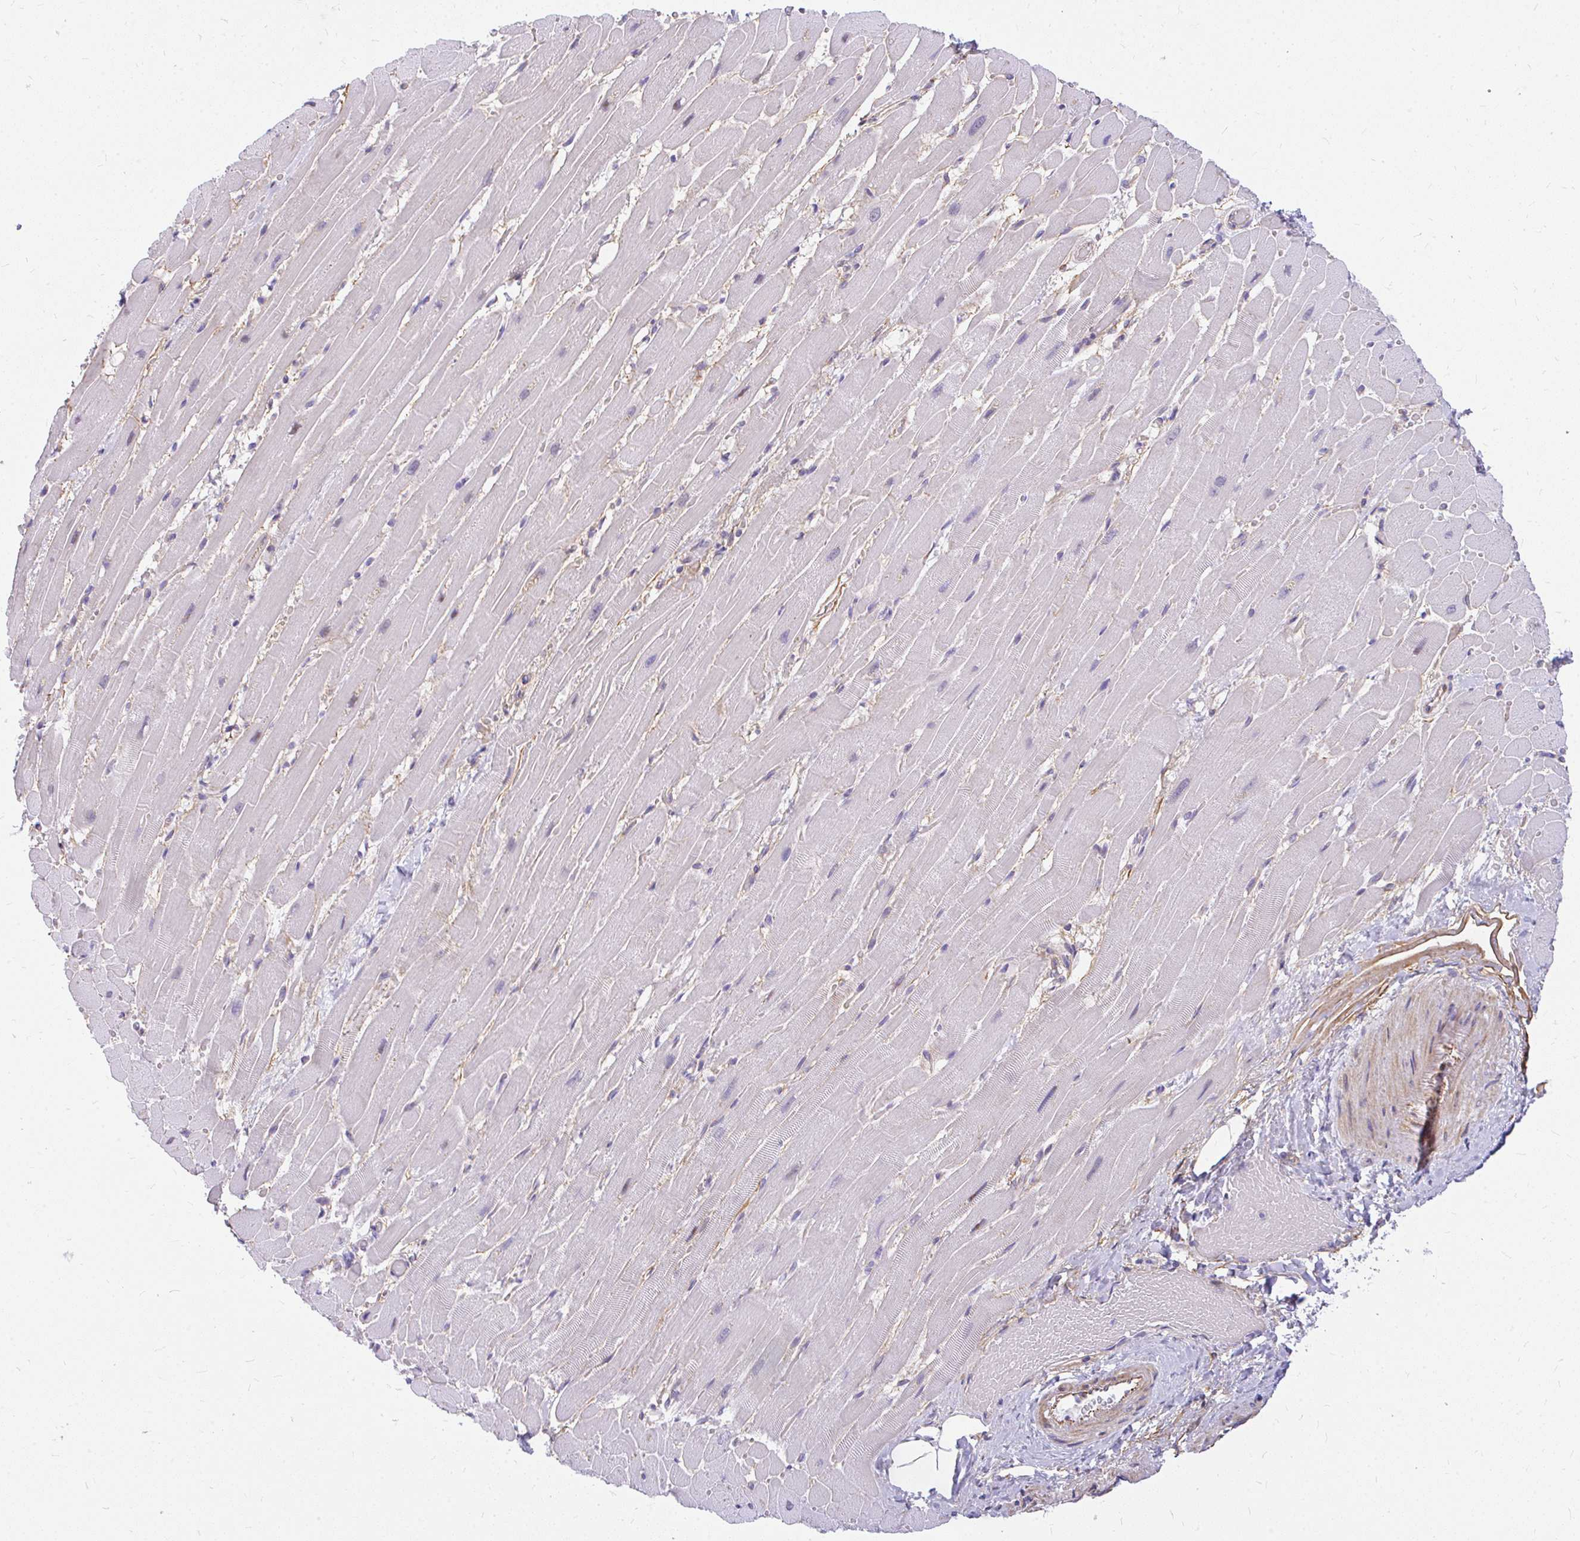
{"staining": {"intensity": "negative", "quantity": "none", "location": "none"}, "tissue": "heart muscle", "cell_type": "Cardiomyocytes", "image_type": "normal", "snomed": [{"axis": "morphology", "description": "Normal tissue, NOS"}, {"axis": "topography", "description": "Heart"}], "caption": "The micrograph exhibits no staining of cardiomyocytes in normal heart muscle. (DAB (3,3'-diaminobenzidine) immunohistochemistry with hematoxylin counter stain).", "gene": "FAM83C", "patient": {"sex": "male", "age": 37}}